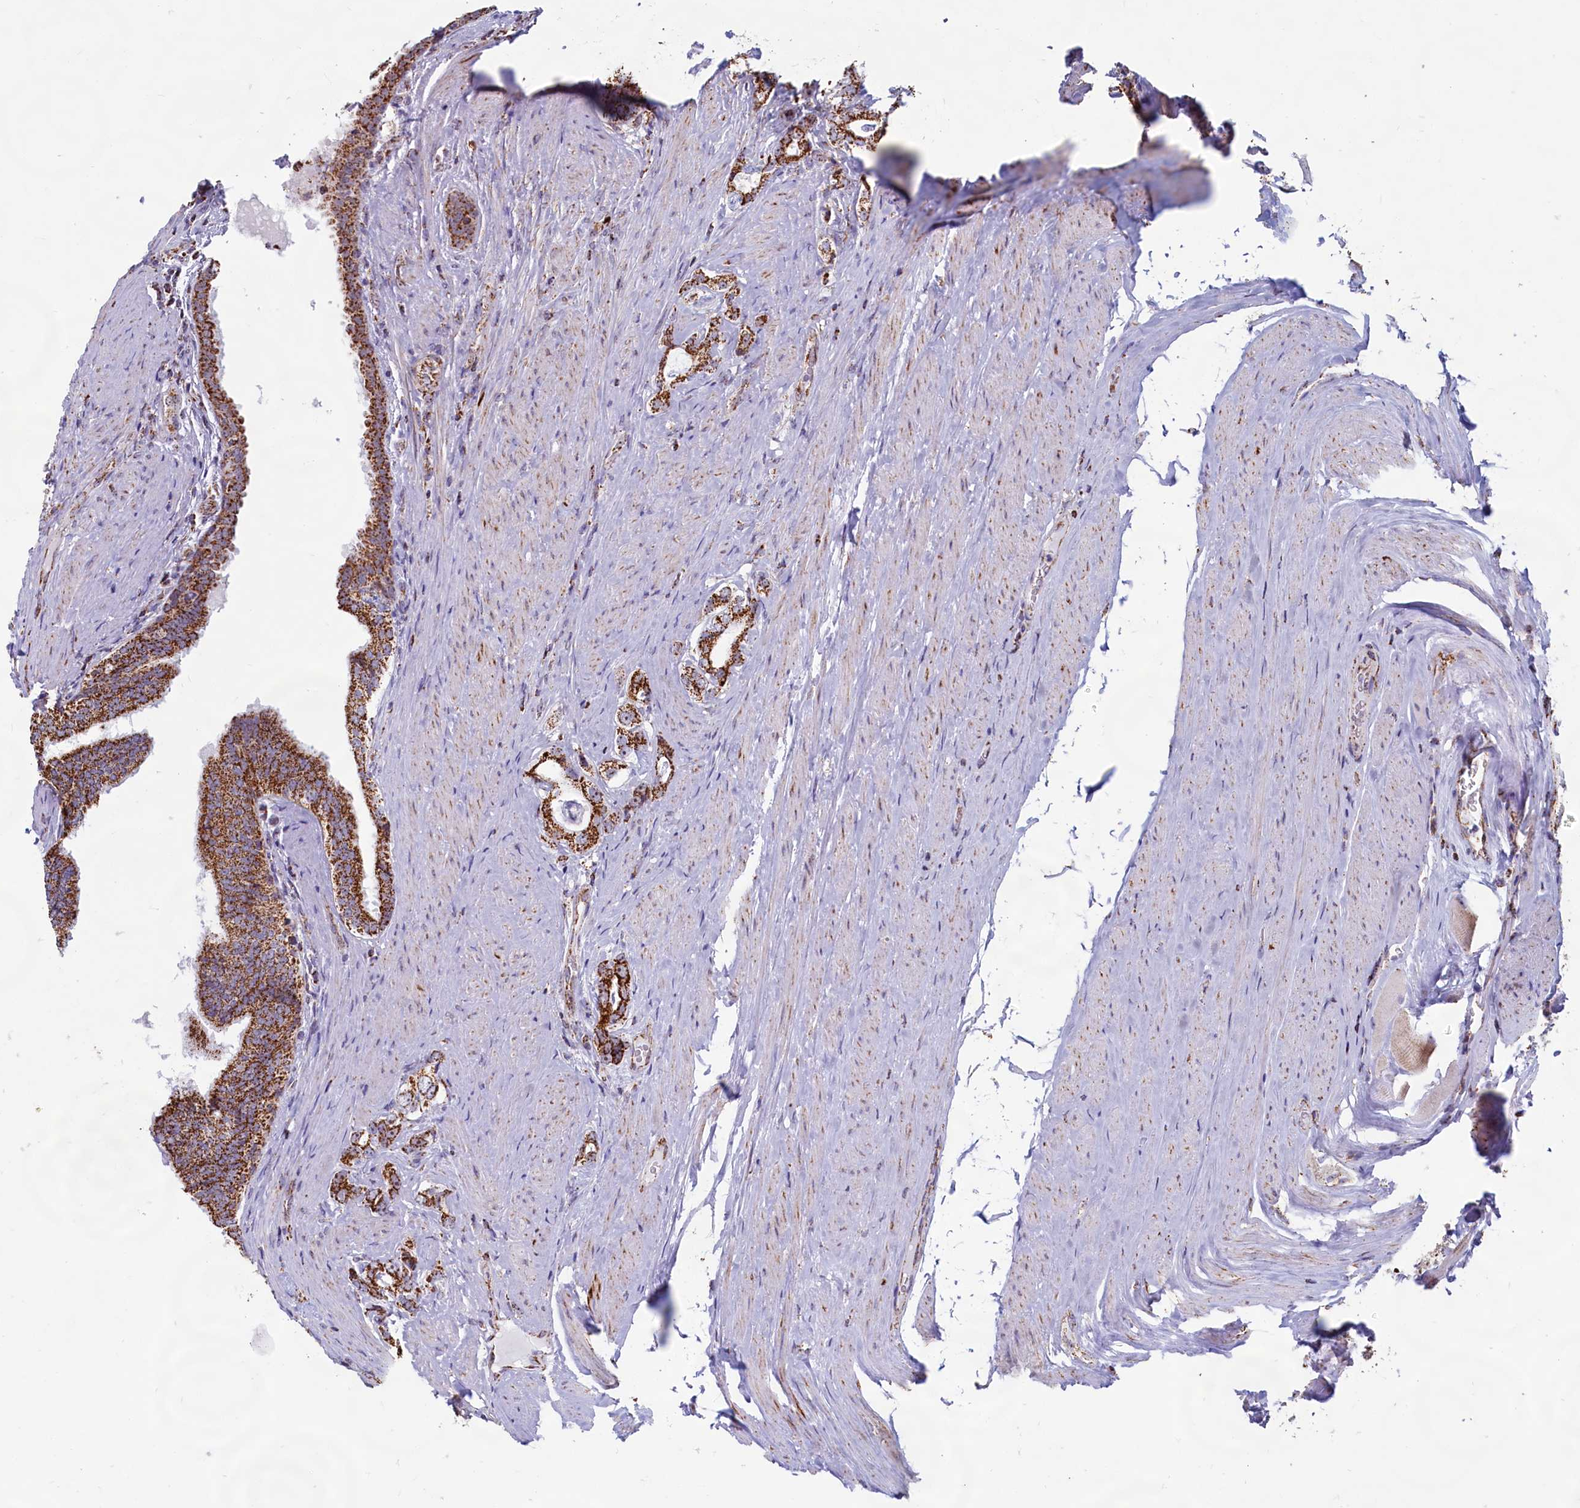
{"staining": {"intensity": "strong", "quantity": ">75%", "location": "cytoplasmic/membranous"}, "tissue": "prostate cancer", "cell_type": "Tumor cells", "image_type": "cancer", "snomed": [{"axis": "morphology", "description": "Adenocarcinoma, High grade"}, {"axis": "topography", "description": "Prostate"}], "caption": "Human prostate cancer stained with a brown dye displays strong cytoplasmic/membranous positive positivity in approximately >75% of tumor cells.", "gene": "C1D", "patient": {"sex": "male", "age": 63}}